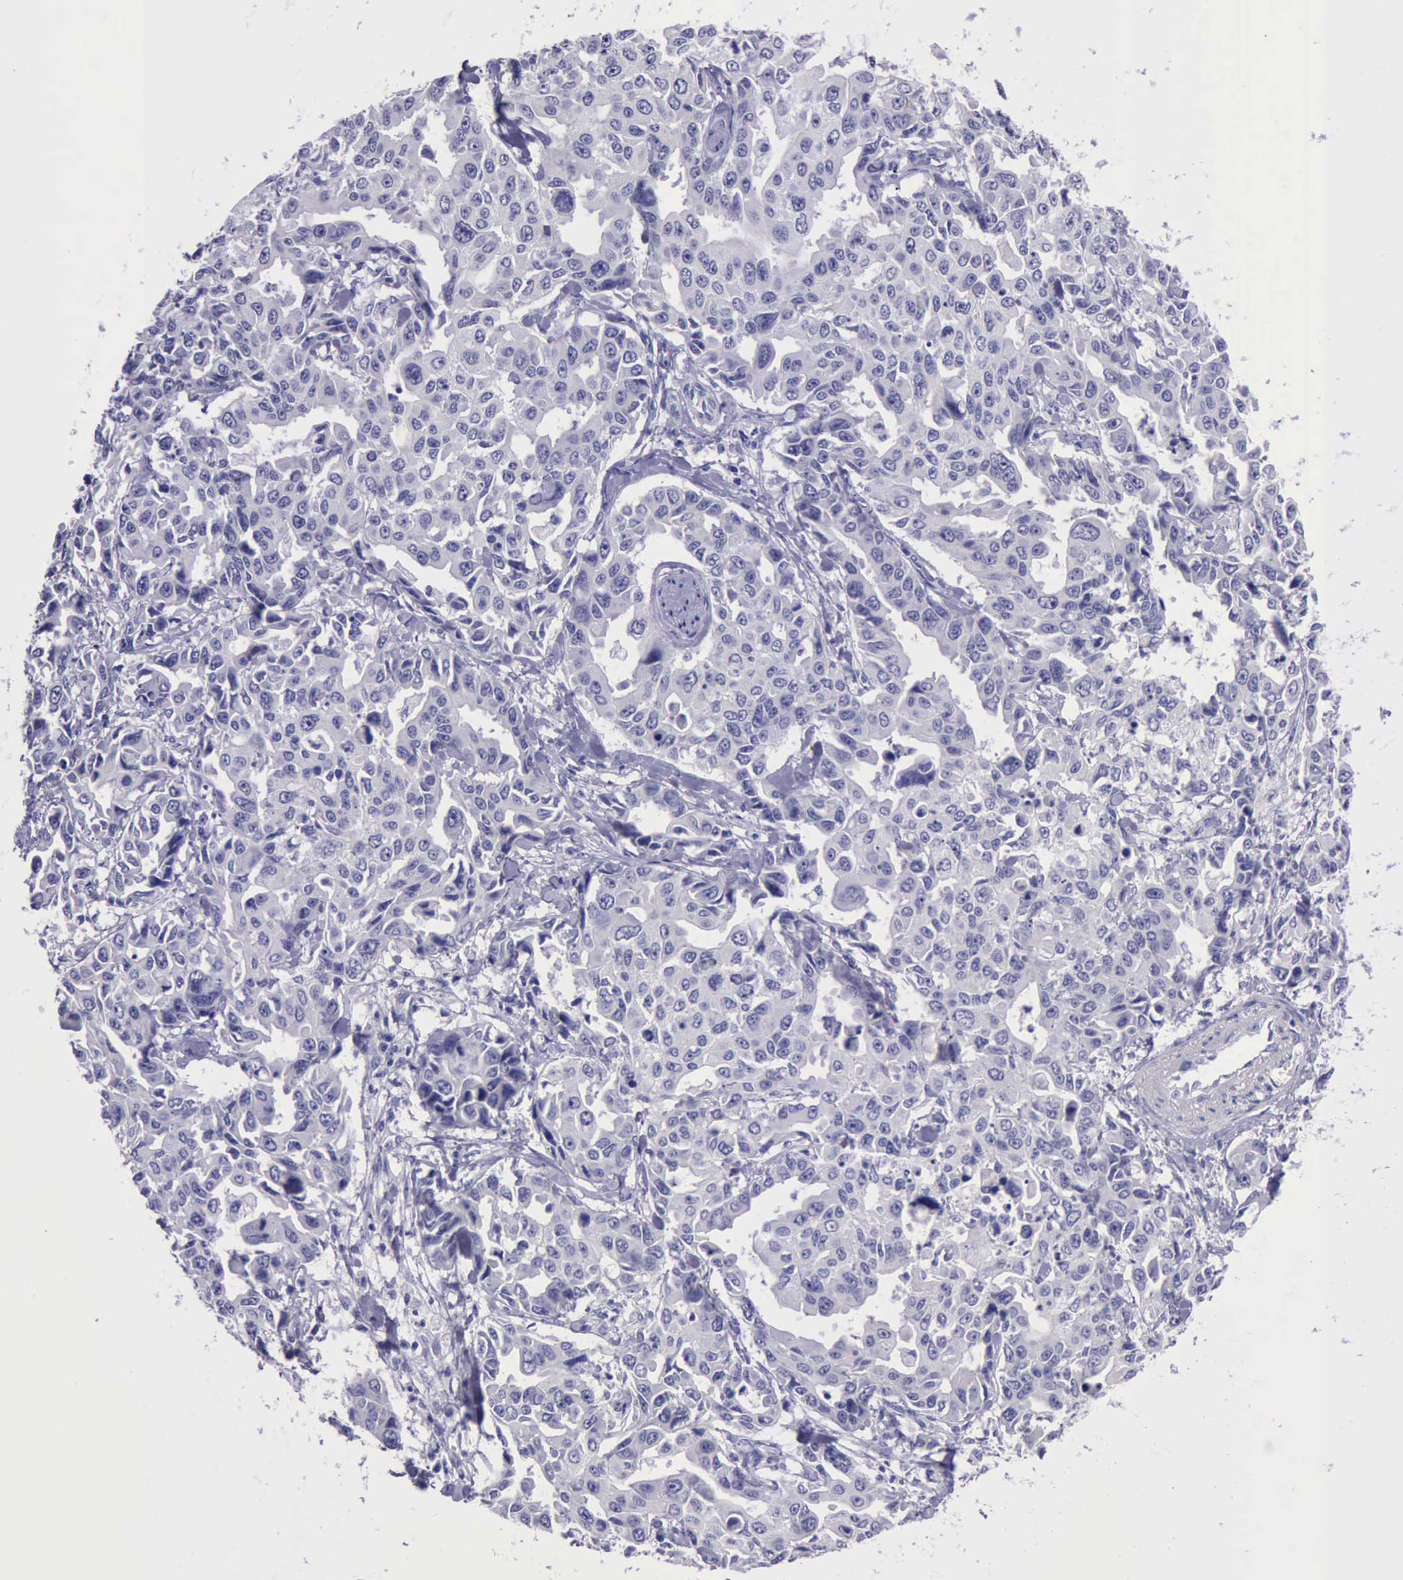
{"staining": {"intensity": "negative", "quantity": "none", "location": "none"}, "tissue": "lung cancer", "cell_type": "Tumor cells", "image_type": "cancer", "snomed": [{"axis": "morphology", "description": "Adenocarcinoma, NOS"}, {"axis": "topography", "description": "Lung"}], "caption": "Histopathology image shows no significant protein staining in tumor cells of lung adenocarcinoma.", "gene": "LRFN5", "patient": {"sex": "male", "age": 64}}